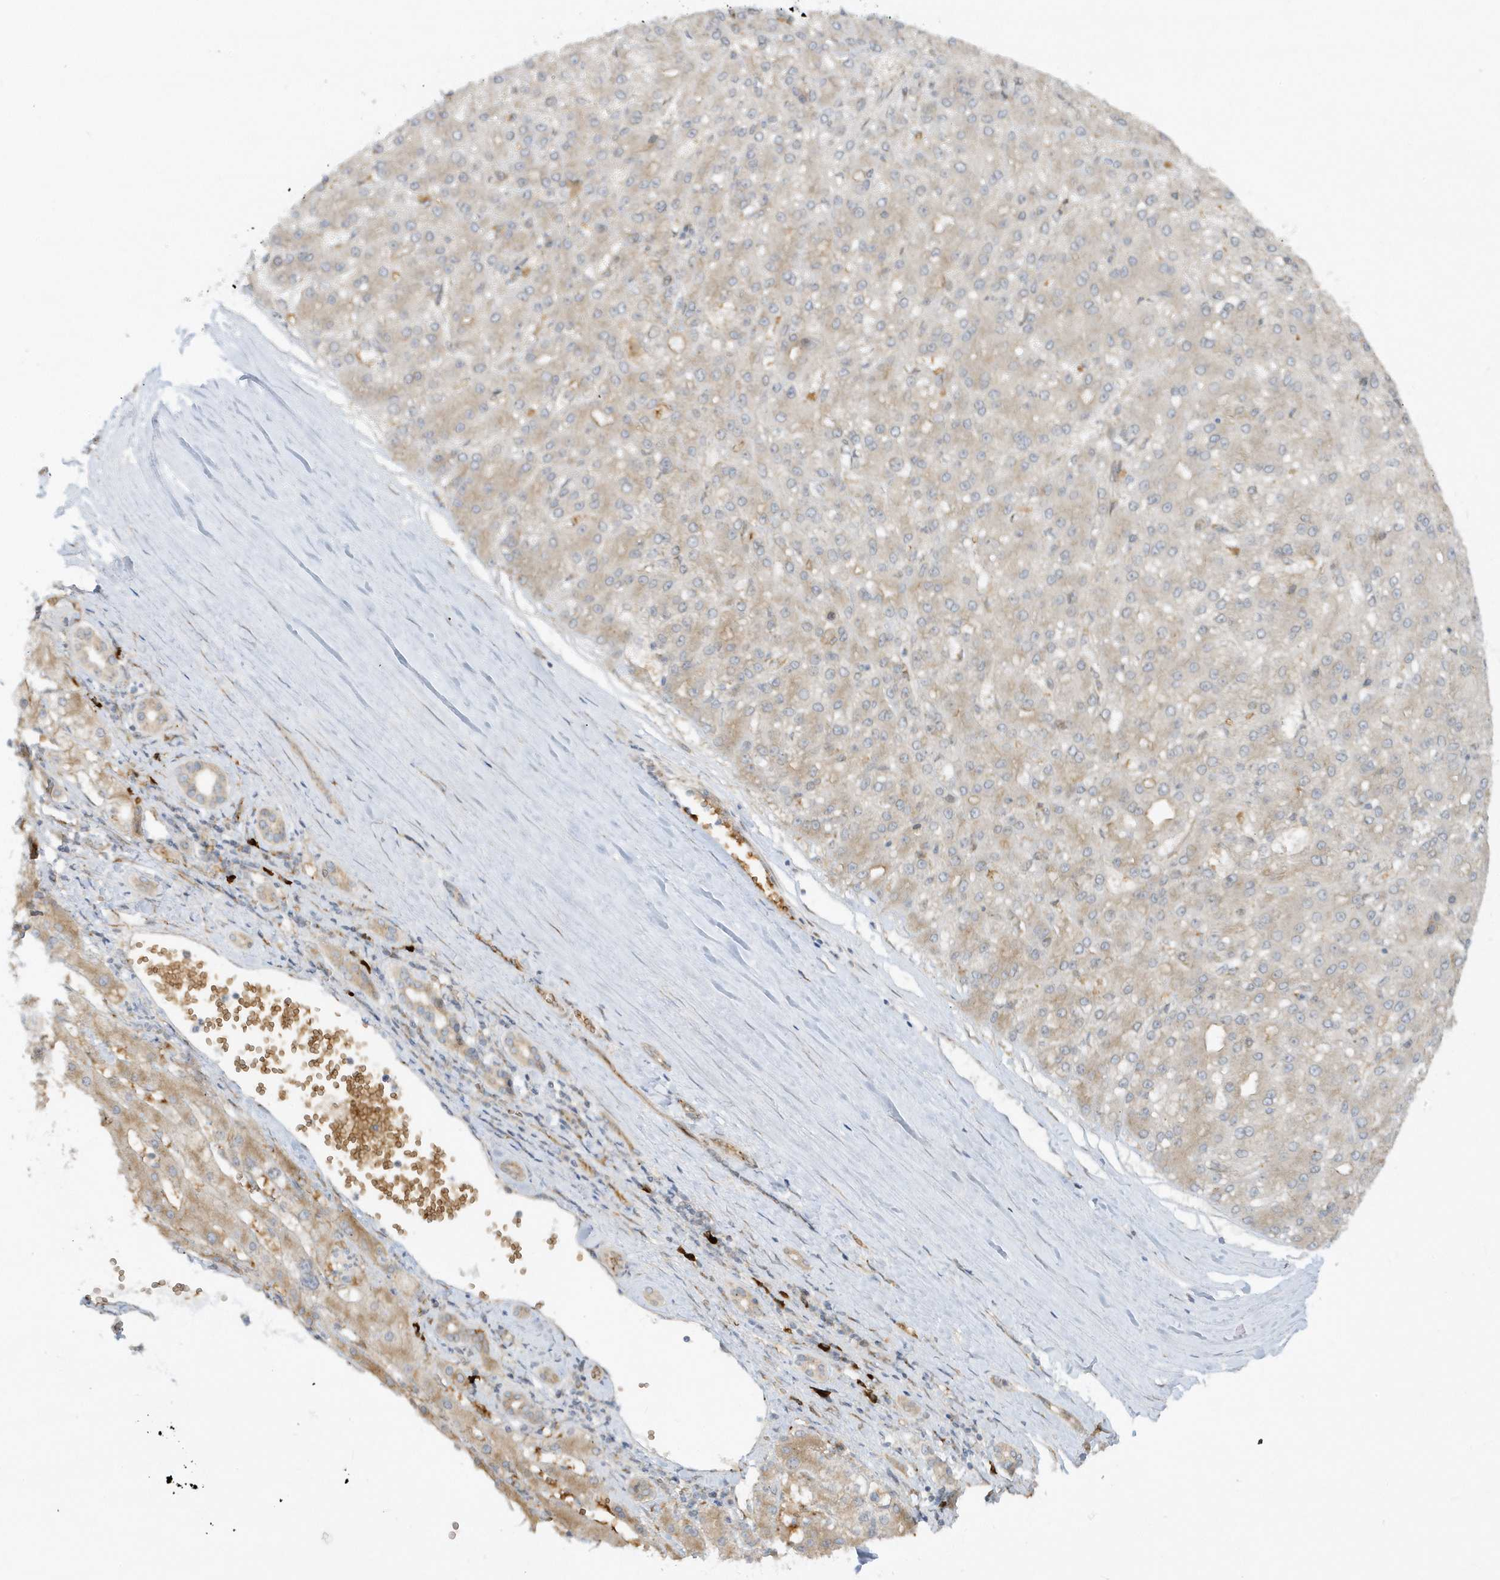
{"staining": {"intensity": "weak", "quantity": "25%-75%", "location": "cytoplasmic/membranous"}, "tissue": "liver cancer", "cell_type": "Tumor cells", "image_type": "cancer", "snomed": [{"axis": "morphology", "description": "Carcinoma, Hepatocellular, NOS"}, {"axis": "topography", "description": "Liver"}], "caption": "DAB immunohistochemical staining of human hepatocellular carcinoma (liver) reveals weak cytoplasmic/membranous protein expression in about 25%-75% of tumor cells. Immunohistochemistry stains the protein in brown and the nuclei are stained blue.", "gene": "RPP40", "patient": {"sex": "male", "age": 67}}